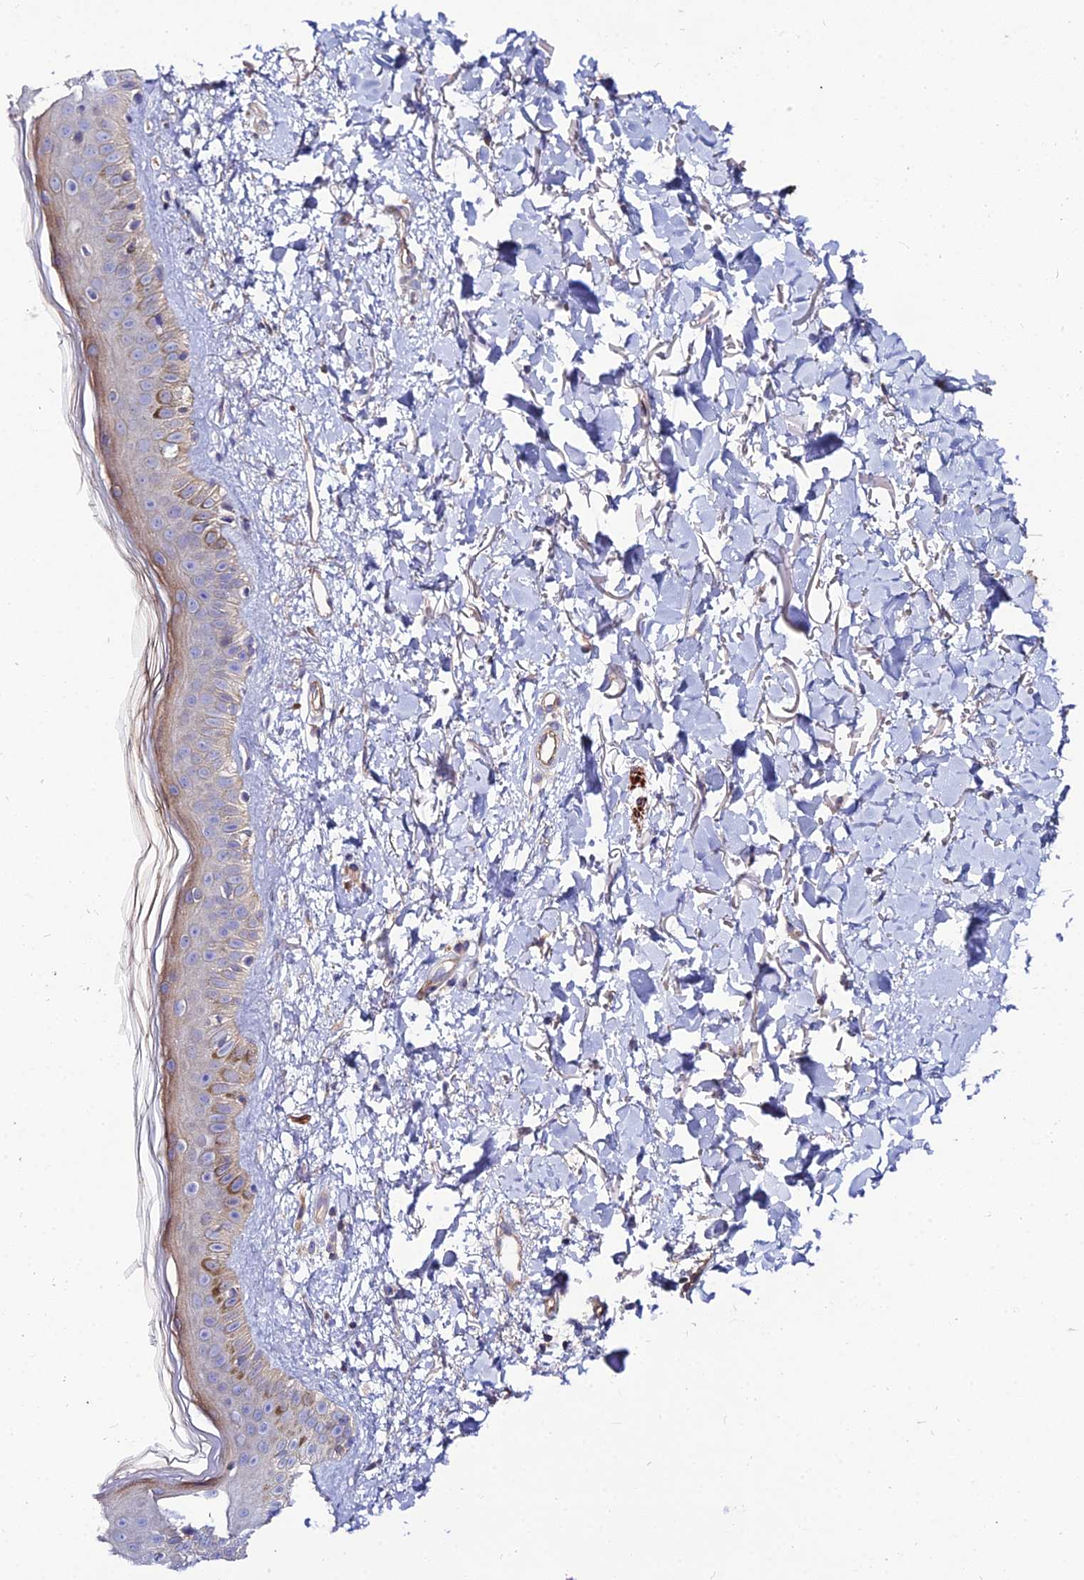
{"staining": {"intensity": "negative", "quantity": "none", "location": "none"}, "tissue": "skin", "cell_type": "Fibroblasts", "image_type": "normal", "snomed": [{"axis": "morphology", "description": "Normal tissue, NOS"}, {"axis": "topography", "description": "Skin"}], "caption": "A high-resolution image shows immunohistochemistry staining of benign skin, which exhibits no significant expression in fibroblasts.", "gene": "ARL6IP1", "patient": {"sex": "female", "age": 58}}